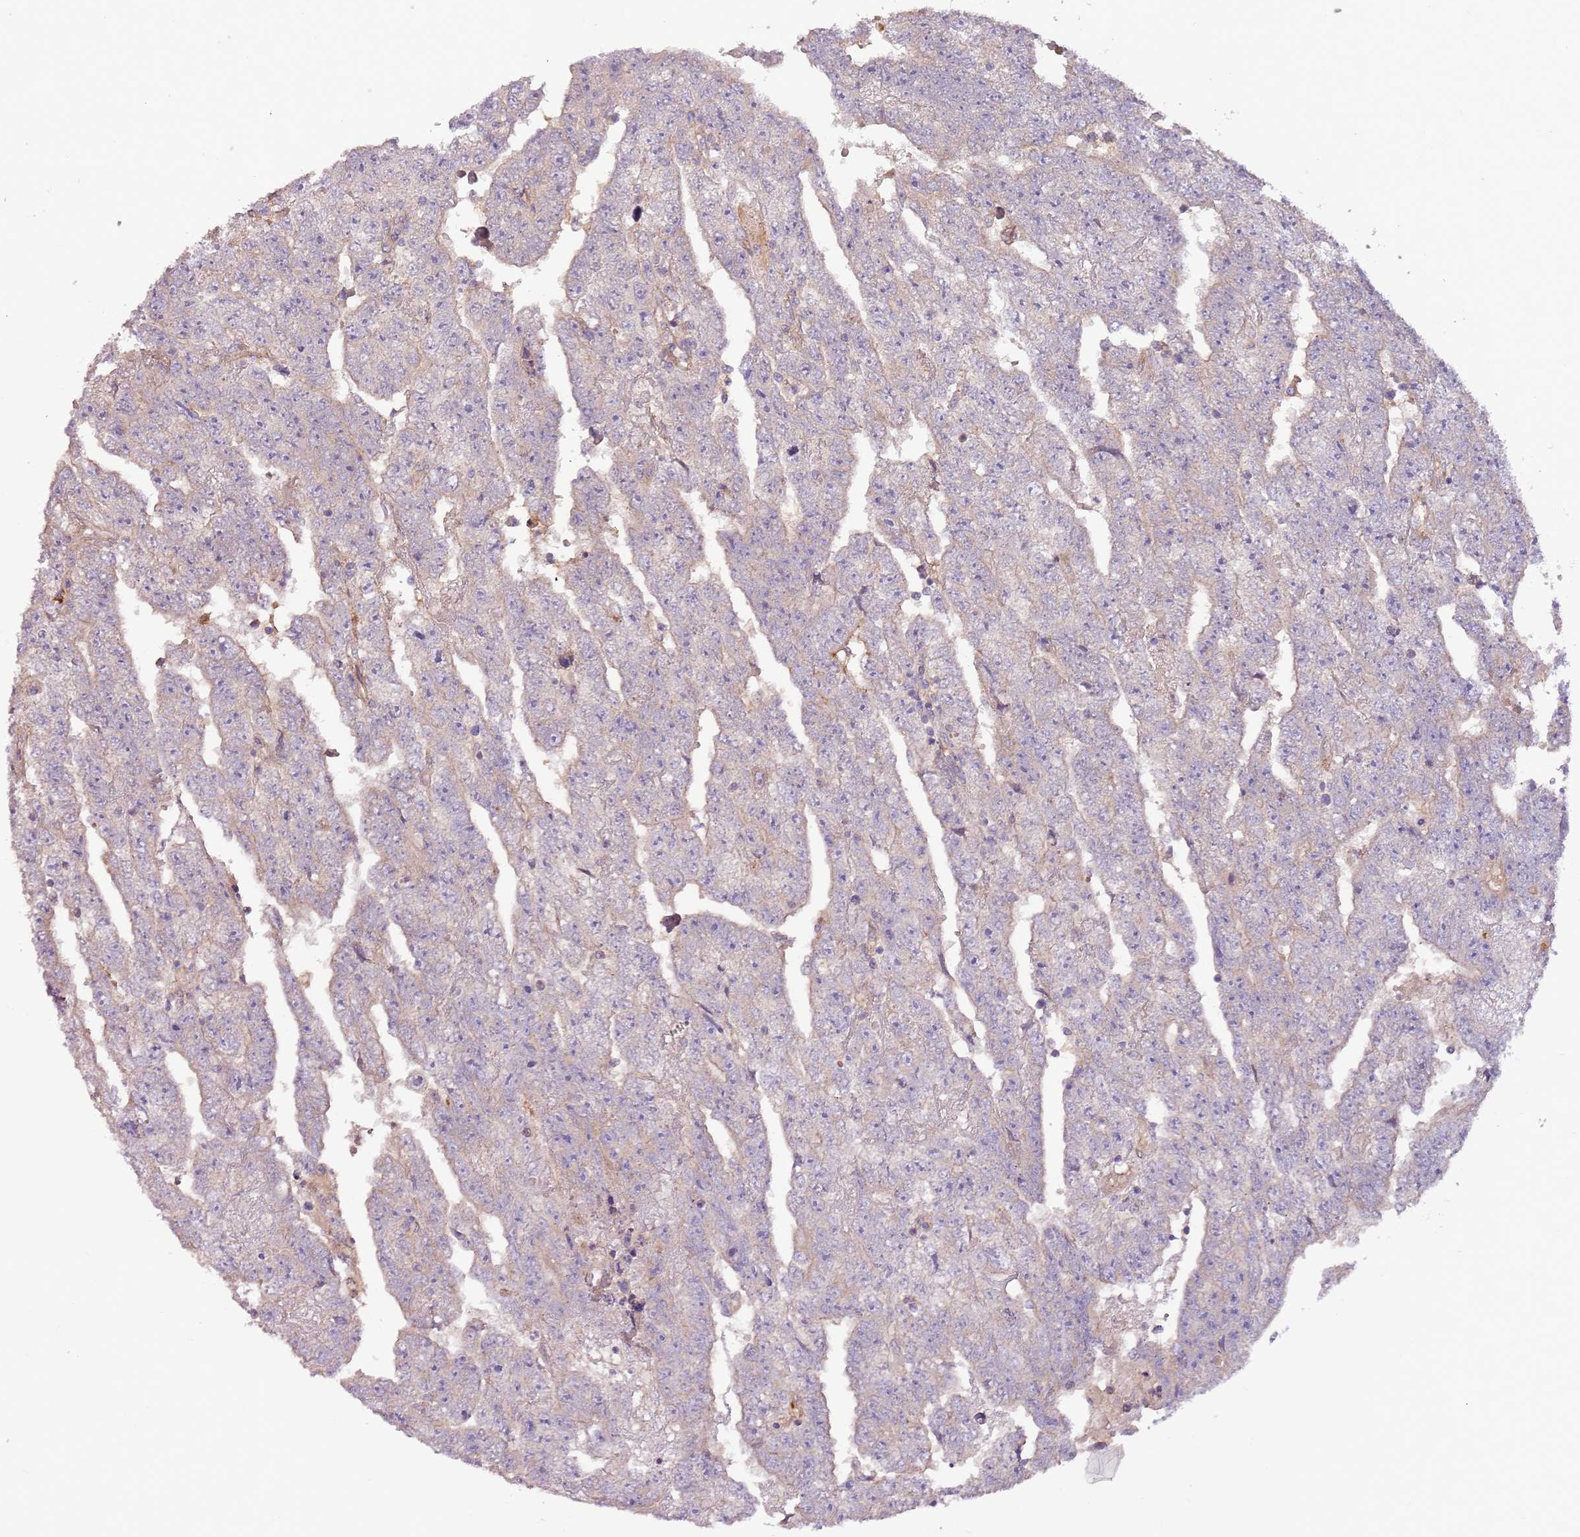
{"staining": {"intensity": "negative", "quantity": "none", "location": "none"}, "tissue": "testis cancer", "cell_type": "Tumor cells", "image_type": "cancer", "snomed": [{"axis": "morphology", "description": "Carcinoma, Embryonal, NOS"}, {"axis": "topography", "description": "Testis"}], "caption": "Immunohistochemical staining of testis cancer (embryonal carcinoma) displays no significant positivity in tumor cells.", "gene": "RNF128", "patient": {"sex": "male", "age": 25}}